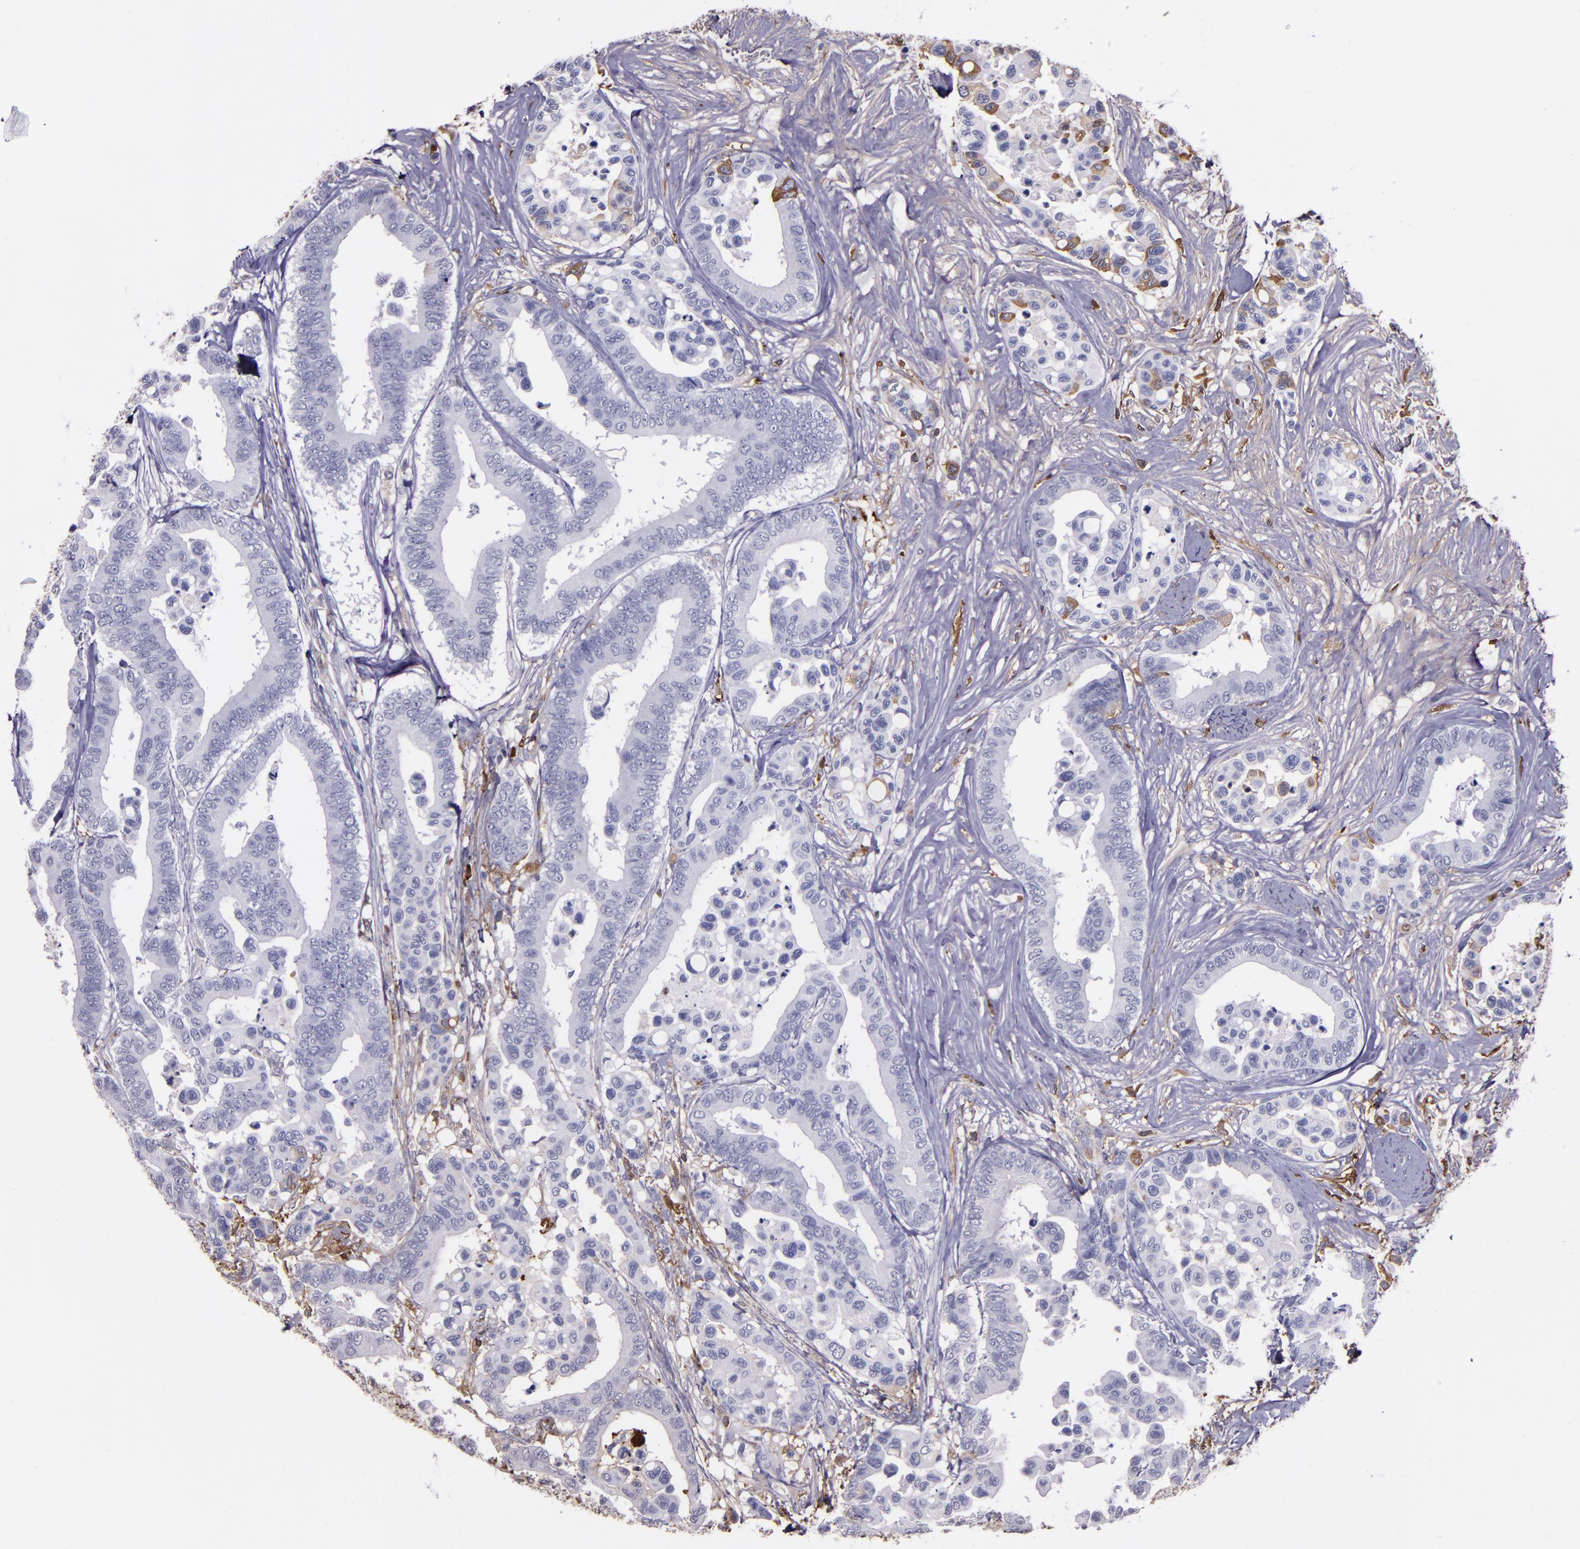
{"staining": {"intensity": "negative", "quantity": "none", "location": "none"}, "tissue": "colorectal cancer", "cell_type": "Tumor cells", "image_type": "cancer", "snomed": [{"axis": "morphology", "description": "Adenocarcinoma, NOS"}, {"axis": "topography", "description": "Colon"}], "caption": "A high-resolution histopathology image shows immunohistochemistry staining of adenocarcinoma (colorectal), which demonstrates no significant positivity in tumor cells.", "gene": "A2M", "patient": {"sex": "male", "age": 82}}